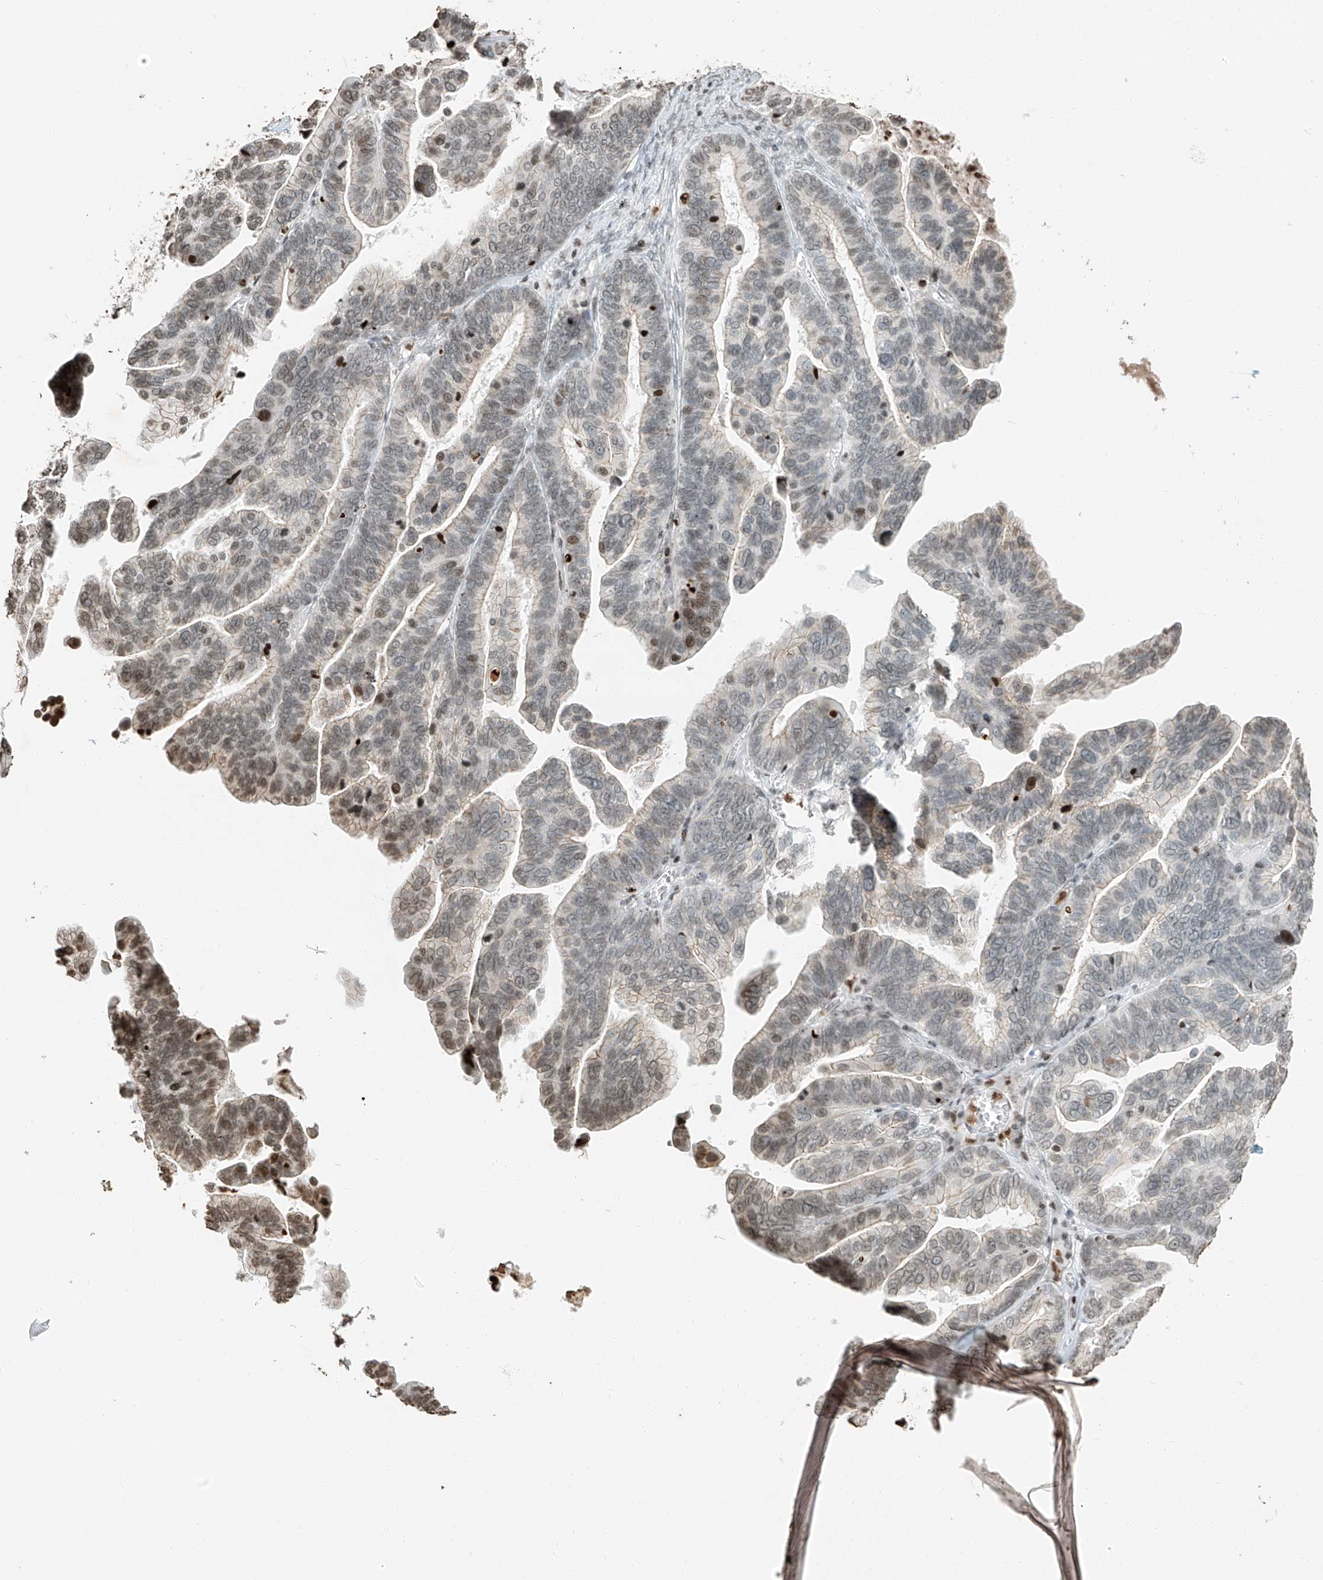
{"staining": {"intensity": "moderate", "quantity": "<25%", "location": "nuclear"}, "tissue": "ovarian cancer", "cell_type": "Tumor cells", "image_type": "cancer", "snomed": [{"axis": "morphology", "description": "Cystadenocarcinoma, serous, NOS"}, {"axis": "topography", "description": "Ovary"}], "caption": "DAB immunohistochemical staining of human ovarian cancer displays moderate nuclear protein staining in about <25% of tumor cells.", "gene": "C17orf58", "patient": {"sex": "female", "age": 56}}